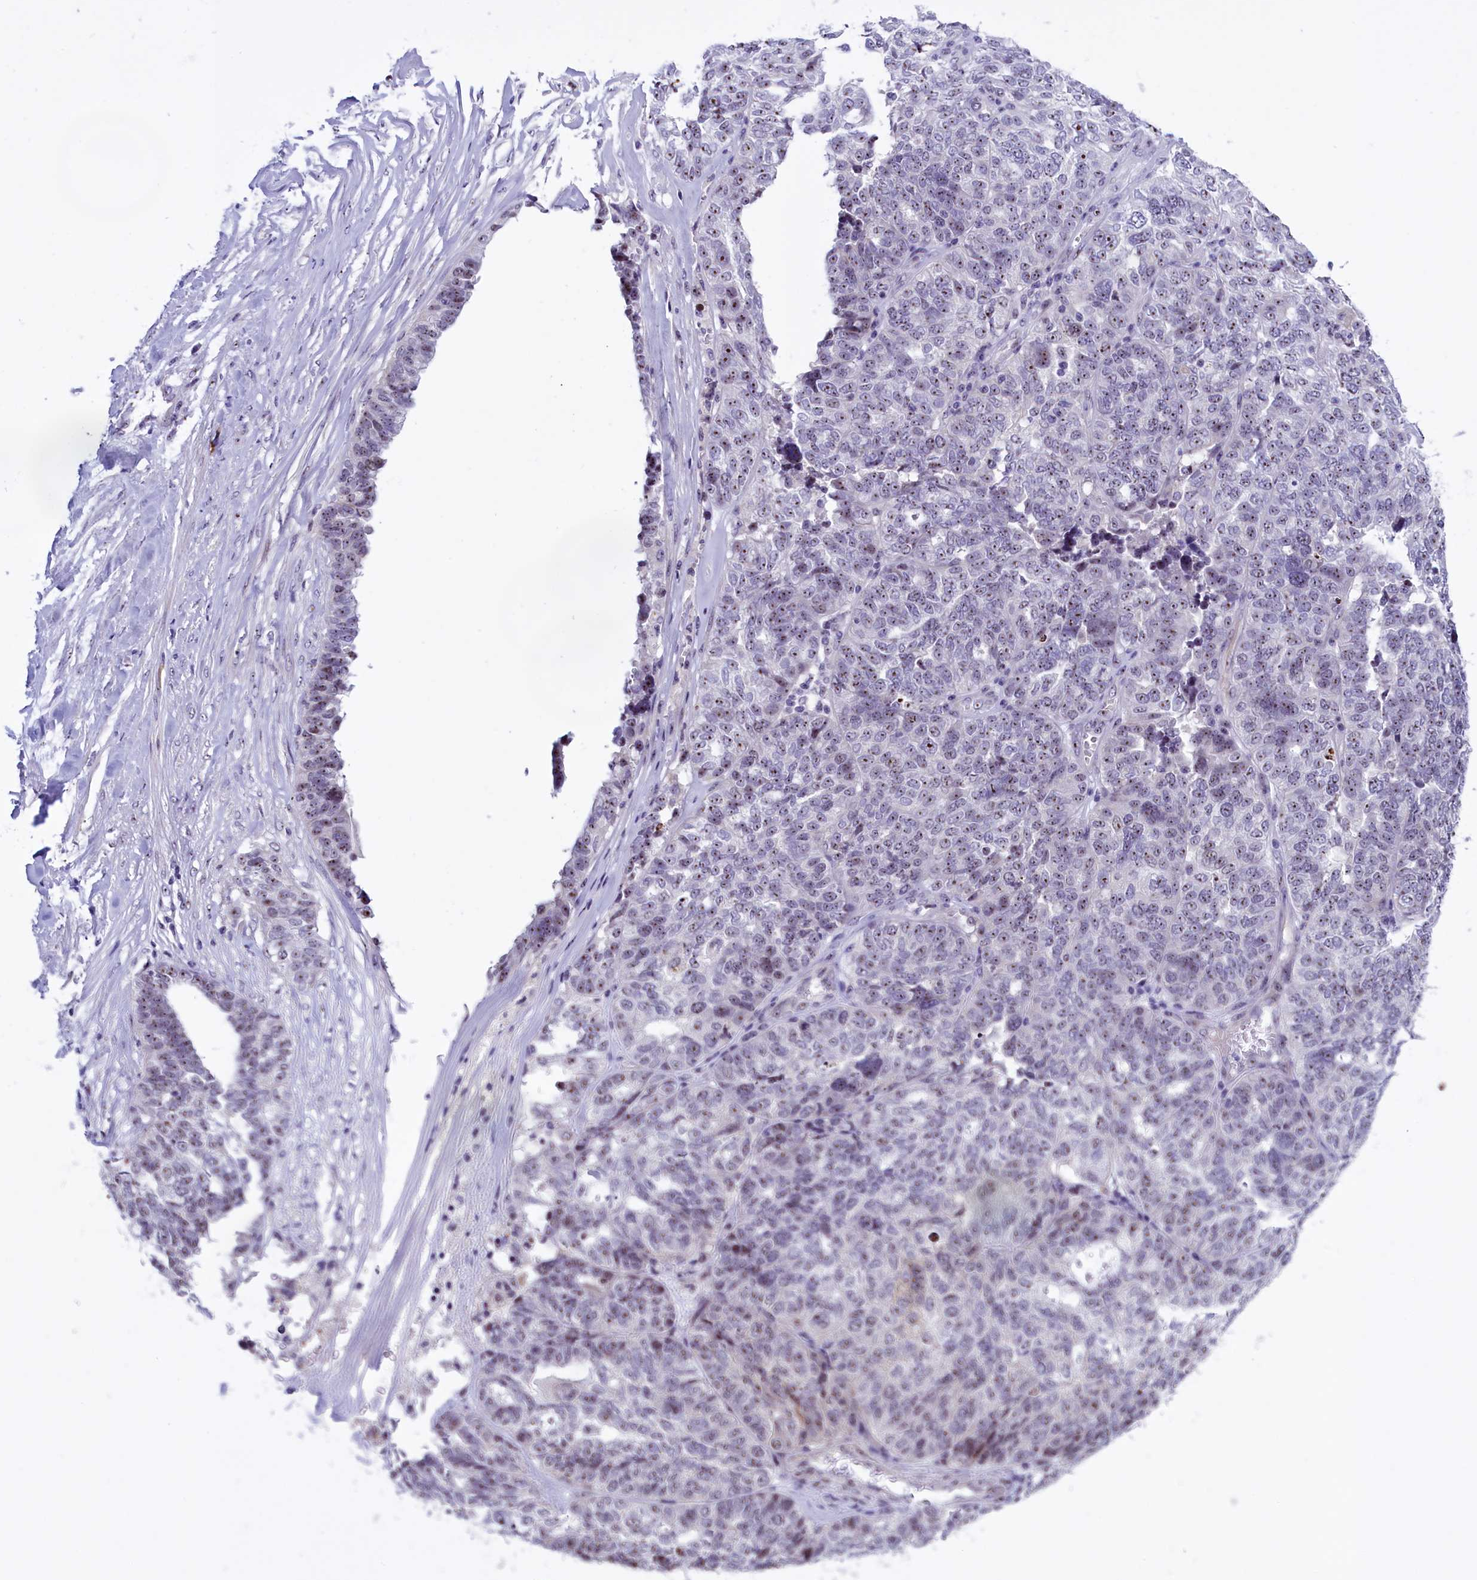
{"staining": {"intensity": "moderate", "quantity": ">75%", "location": "nuclear"}, "tissue": "ovarian cancer", "cell_type": "Tumor cells", "image_type": "cancer", "snomed": [{"axis": "morphology", "description": "Cystadenocarcinoma, serous, NOS"}, {"axis": "topography", "description": "Ovary"}], "caption": "Protein expression analysis of human serous cystadenocarcinoma (ovarian) reveals moderate nuclear staining in about >75% of tumor cells.", "gene": "TBL3", "patient": {"sex": "female", "age": 59}}